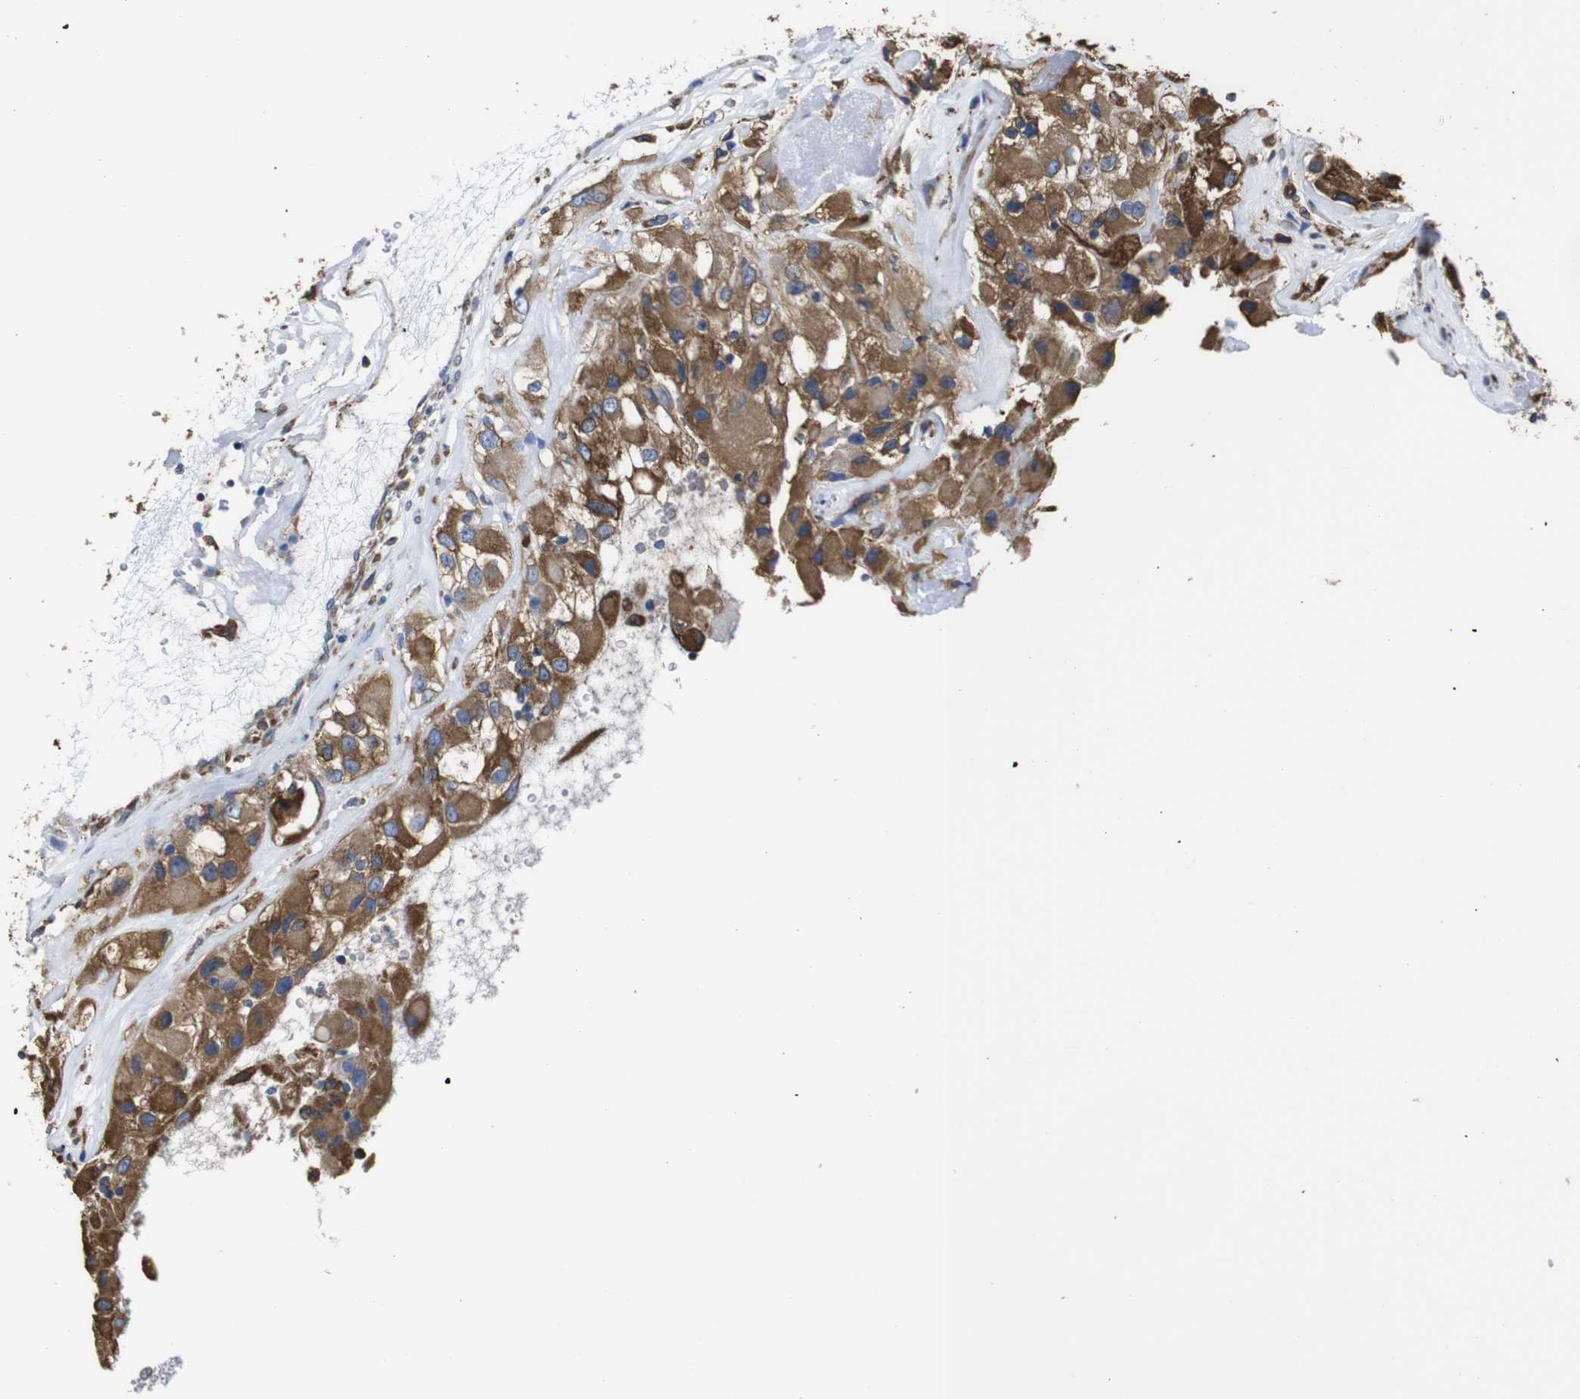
{"staining": {"intensity": "moderate", "quantity": ">75%", "location": "cytoplasmic/membranous"}, "tissue": "renal cancer", "cell_type": "Tumor cells", "image_type": "cancer", "snomed": [{"axis": "morphology", "description": "Adenocarcinoma, NOS"}, {"axis": "topography", "description": "Kidney"}], "caption": "A photomicrograph showing moderate cytoplasmic/membranous positivity in about >75% of tumor cells in renal cancer (adenocarcinoma), as visualized by brown immunohistochemical staining.", "gene": "PPIB", "patient": {"sex": "female", "age": 52}}